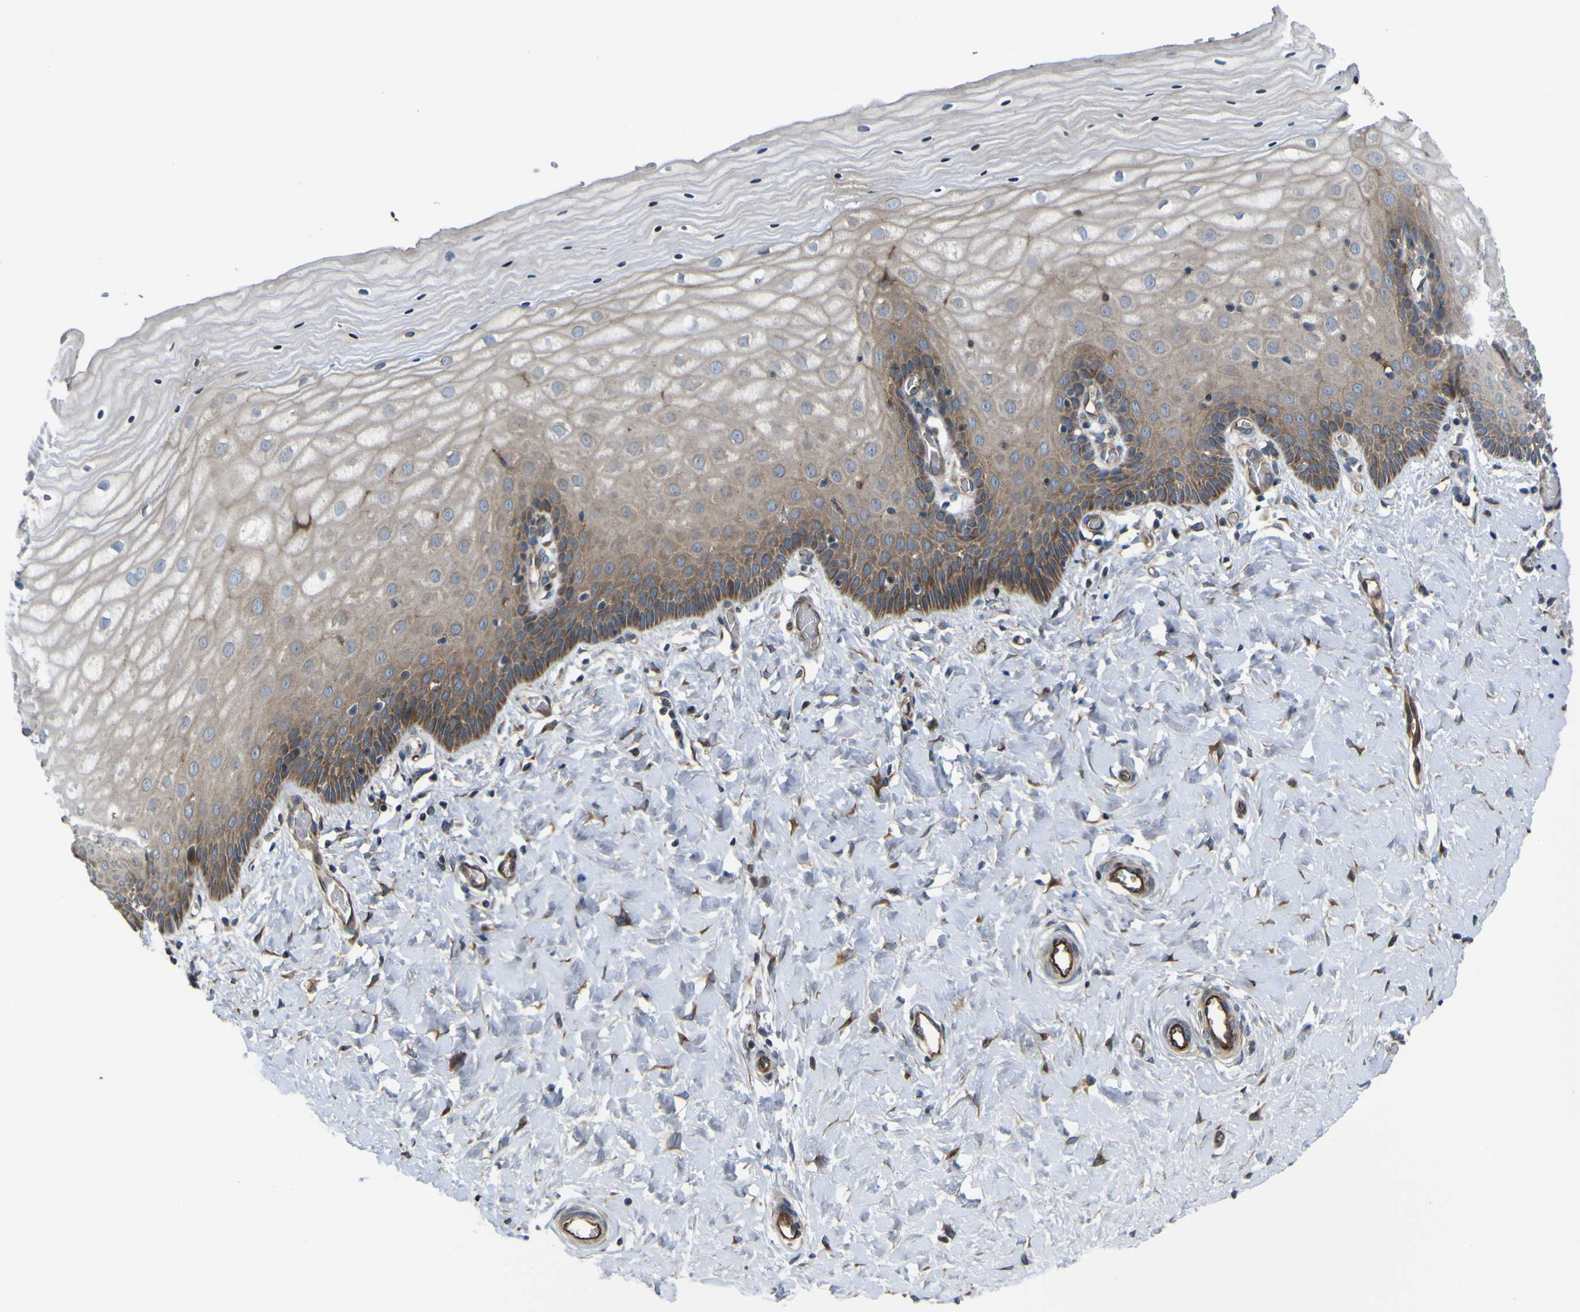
{"staining": {"intensity": "moderate", "quantity": ">75%", "location": "cytoplasmic/membranous"}, "tissue": "cervix", "cell_type": "Glandular cells", "image_type": "normal", "snomed": [{"axis": "morphology", "description": "Normal tissue, NOS"}, {"axis": "topography", "description": "Cervix"}], "caption": "An IHC histopathology image of benign tissue is shown. Protein staining in brown shows moderate cytoplasmic/membranous positivity in cervix within glandular cells.", "gene": "FBXO30", "patient": {"sex": "female", "age": 55}}